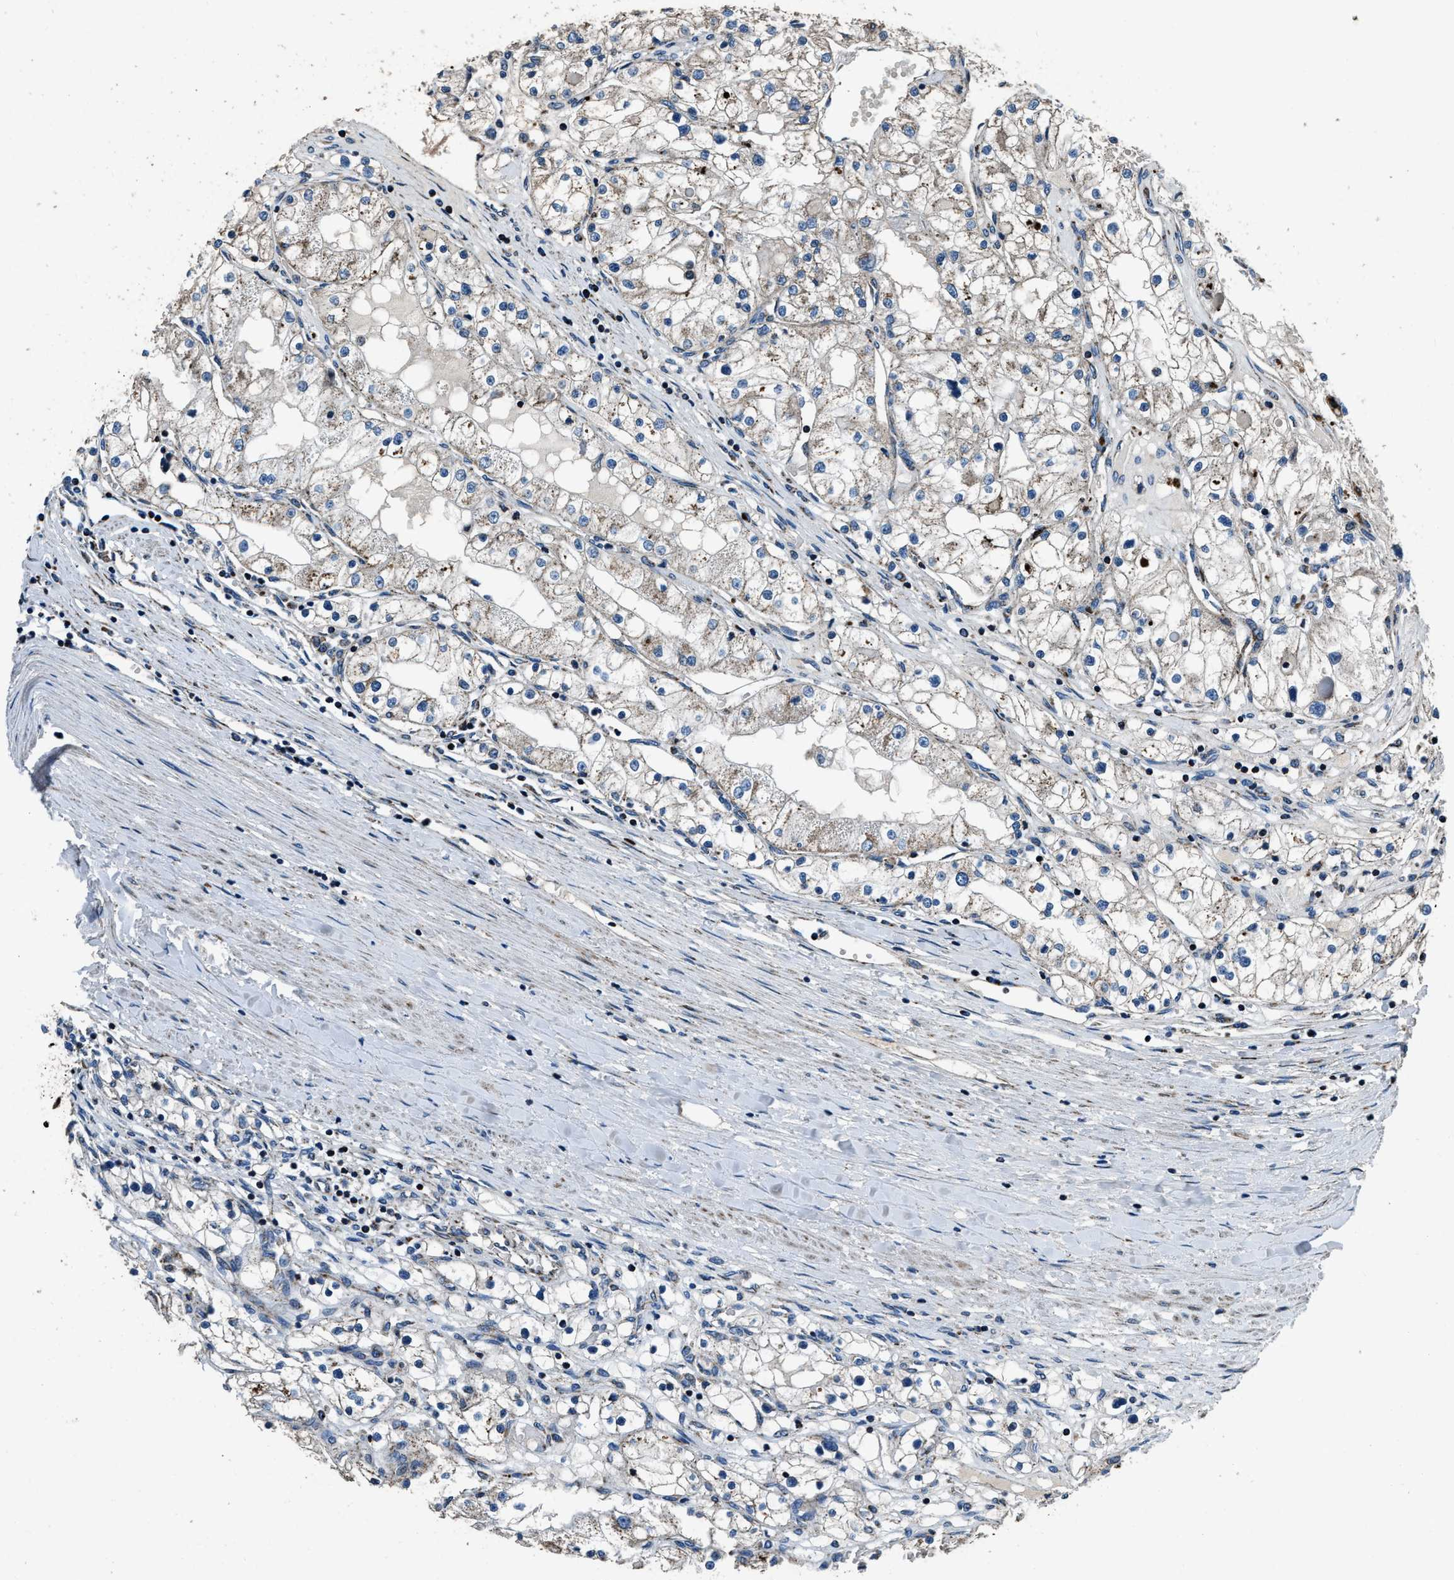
{"staining": {"intensity": "negative", "quantity": "none", "location": "none"}, "tissue": "renal cancer", "cell_type": "Tumor cells", "image_type": "cancer", "snomed": [{"axis": "morphology", "description": "Adenocarcinoma, NOS"}, {"axis": "topography", "description": "Kidney"}], "caption": "Tumor cells show no significant protein expression in renal adenocarcinoma.", "gene": "OGDH", "patient": {"sex": "male", "age": 68}}